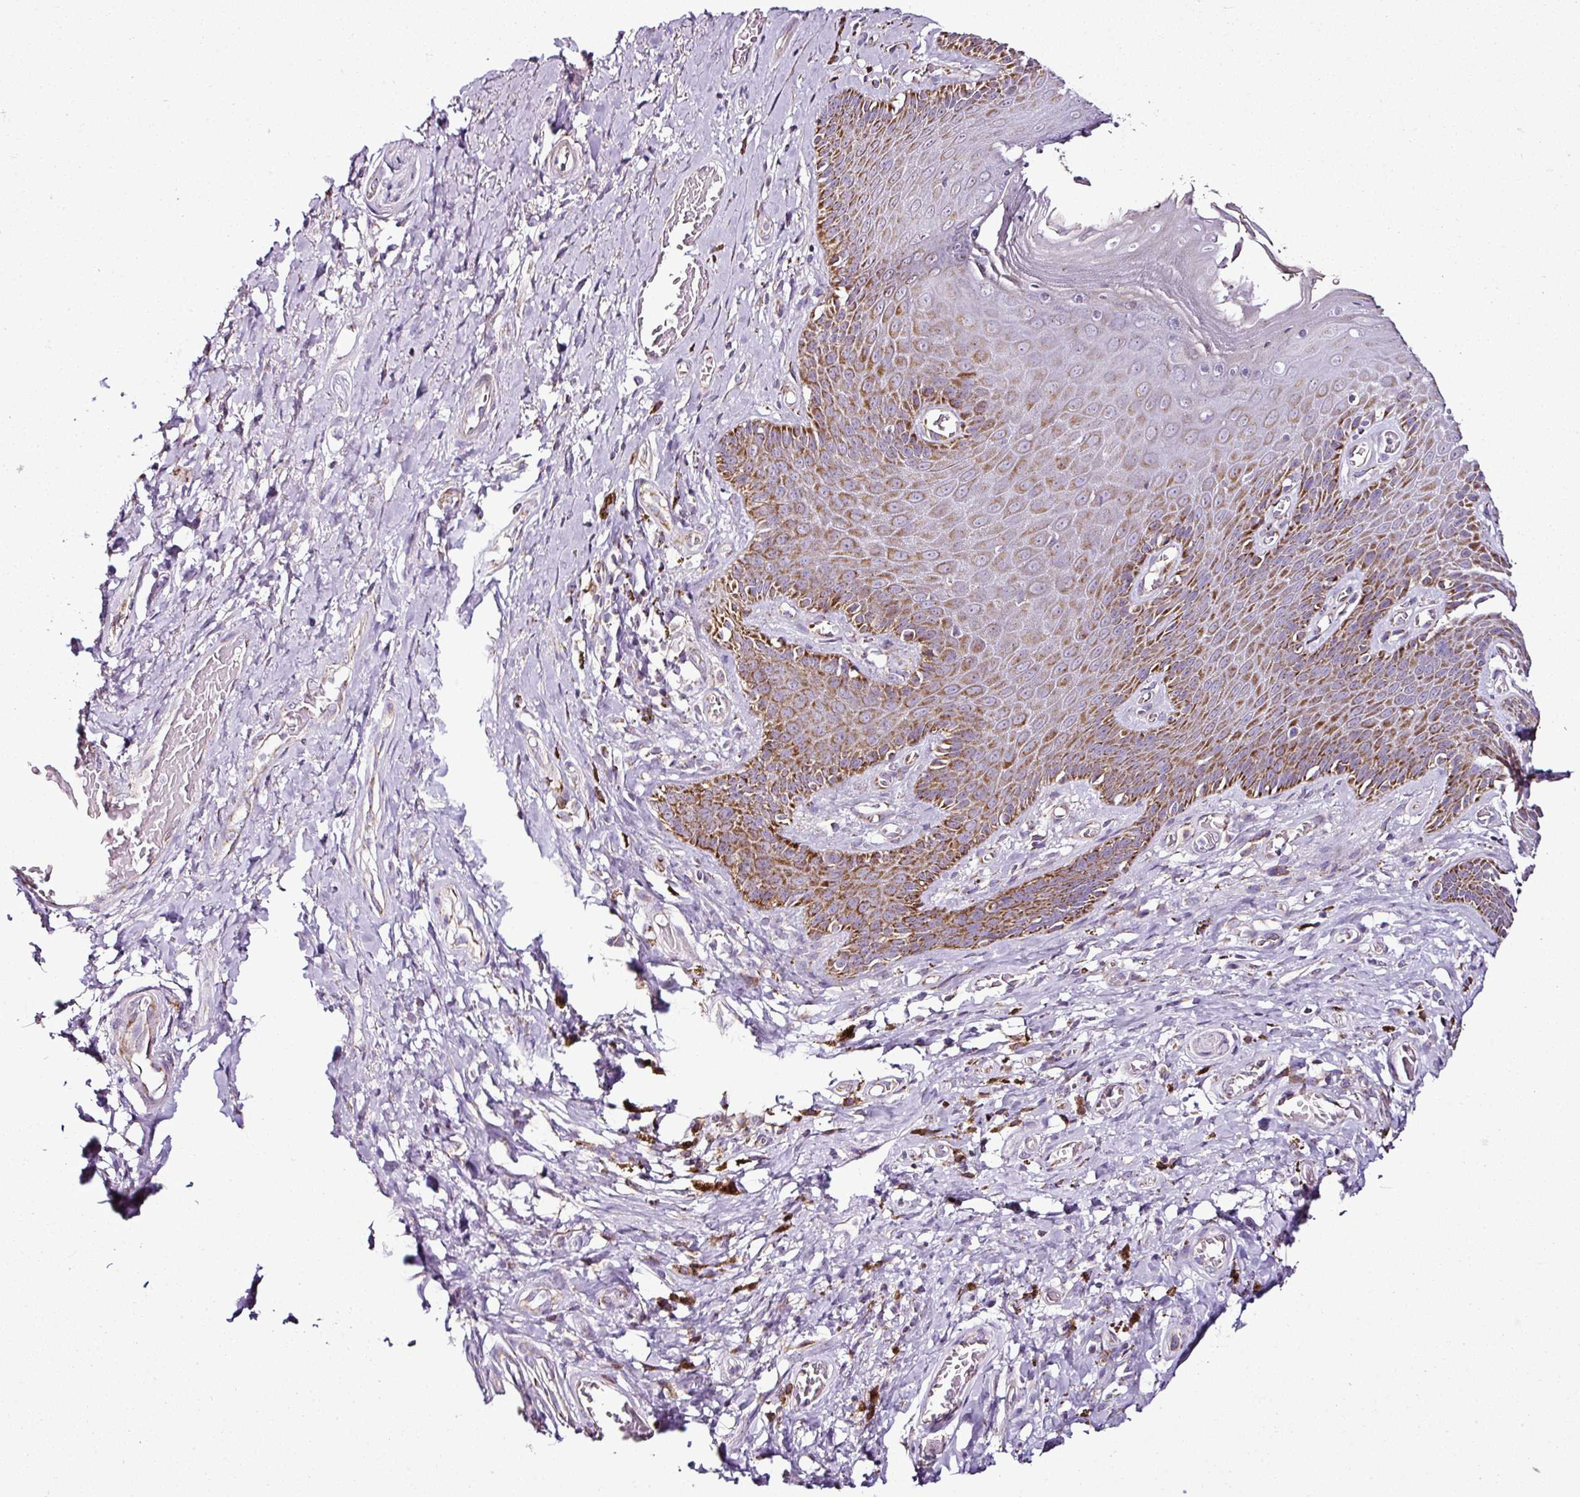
{"staining": {"intensity": "moderate", "quantity": ">75%", "location": "cytoplasmic/membranous"}, "tissue": "skin", "cell_type": "Epidermal cells", "image_type": "normal", "snomed": [{"axis": "morphology", "description": "Normal tissue, NOS"}, {"axis": "topography", "description": "Anal"}, {"axis": "topography", "description": "Peripheral nerve tissue"}], "caption": "An immunohistochemistry micrograph of unremarkable tissue is shown. Protein staining in brown labels moderate cytoplasmic/membranous positivity in skin within epidermal cells.", "gene": "DPAGT1", "patient": {"sex": "male", "age": 53}}